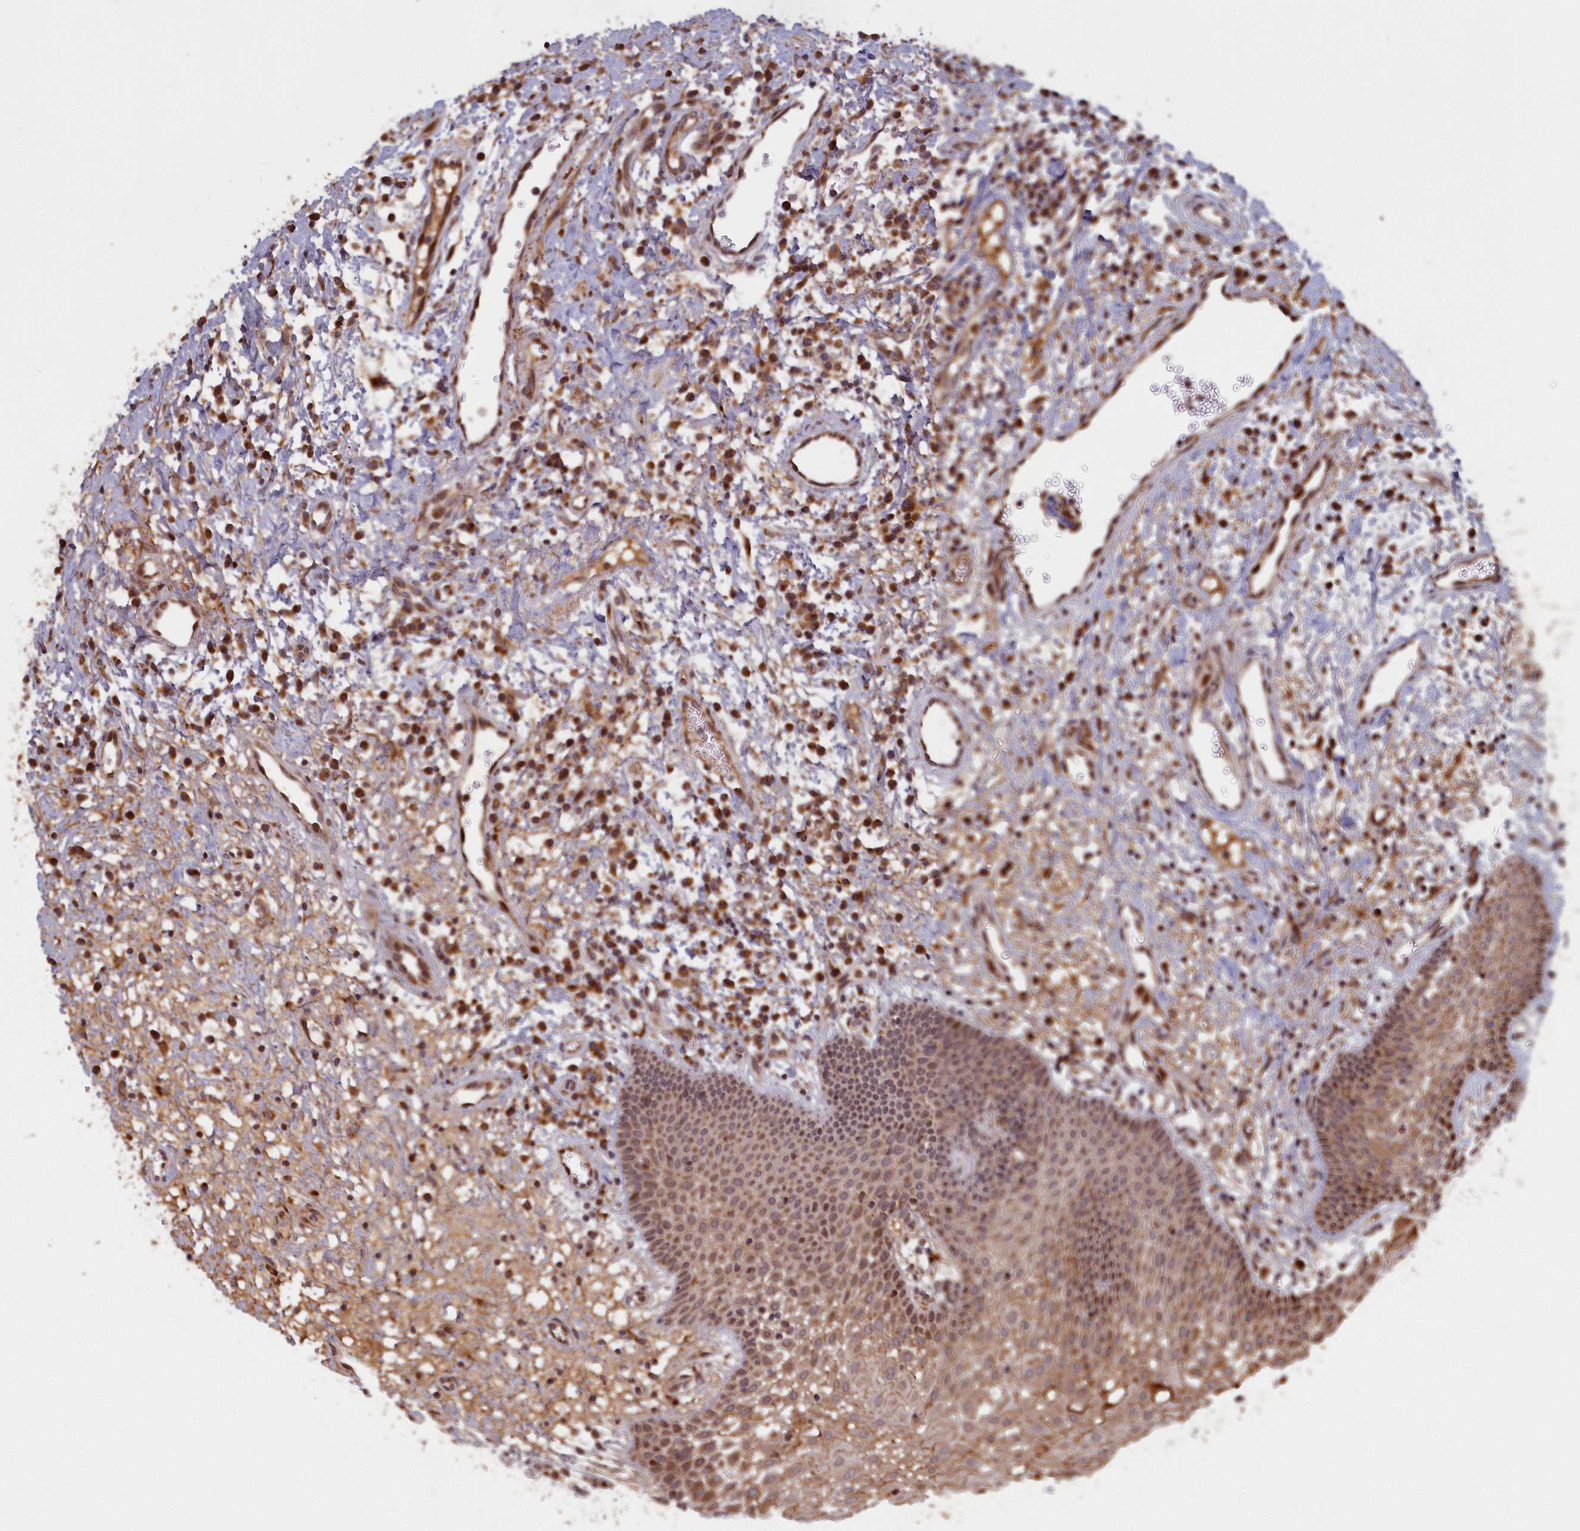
{"staining": {"intensity": "moderate", "quantity": ">75%", "location": "cytoplasmic/membranous"}, "tissue": "oral mucosa", "cell_type": "Squamous epithelial cells", "image_type": "normal", "snomed": [{"axis": "morphology", "description": "Normal tissue, NOS"}, {"axis": "topography", "description": "Oral tissue"}], "caption": "Squamous epithelial cells exhibit medium levels of moderate cytoplasmic/membranous staining in approximately >75% of cells in benign oral mucosa.", "gene": "PLA2G10", "patient": {"sex": "male", "age": 74}}